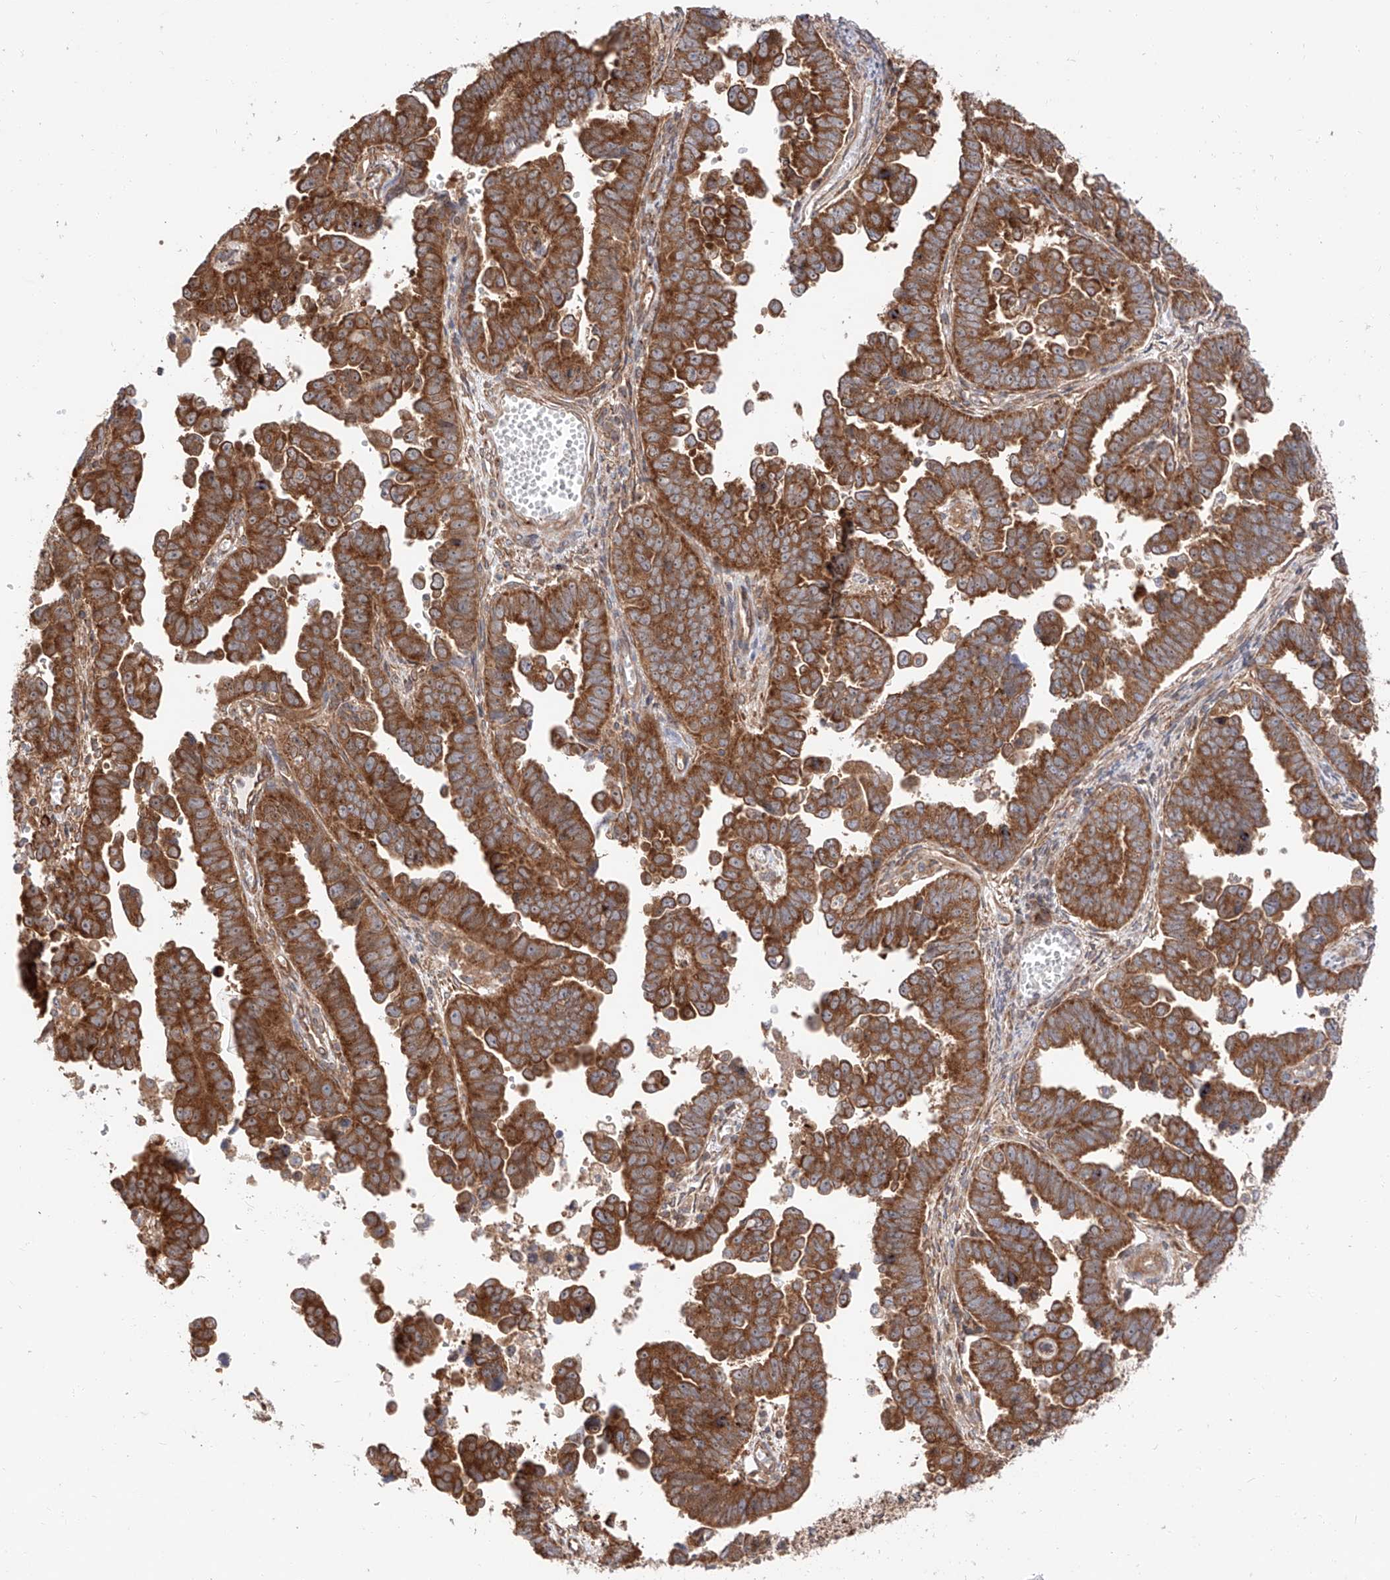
{"staining": {"intensity": "strong", "quantity": ">75%", "location": "cytoplasmic/membranous"}, "tissue": "endometrial cancer", "cell_type": "Tumor cells", "image_type": "cancer", "snomed": [{"axis": "morphology", "description": "Adenocarcinoma, NOS"}, {"axis": "topography", "description": "Endometrium"}], "caption": "This histopathology image exhibits endometrial adenocarcinoma stained with immunohistochemistry (IHC) to label a protein in brown. The cytoplasmic/membranous of tumor cells show strong positivity for the protein. Nuclei are counter-stained blue.", "gene": "ISCA2", "patient": {"sex": "female", "age": 75}}